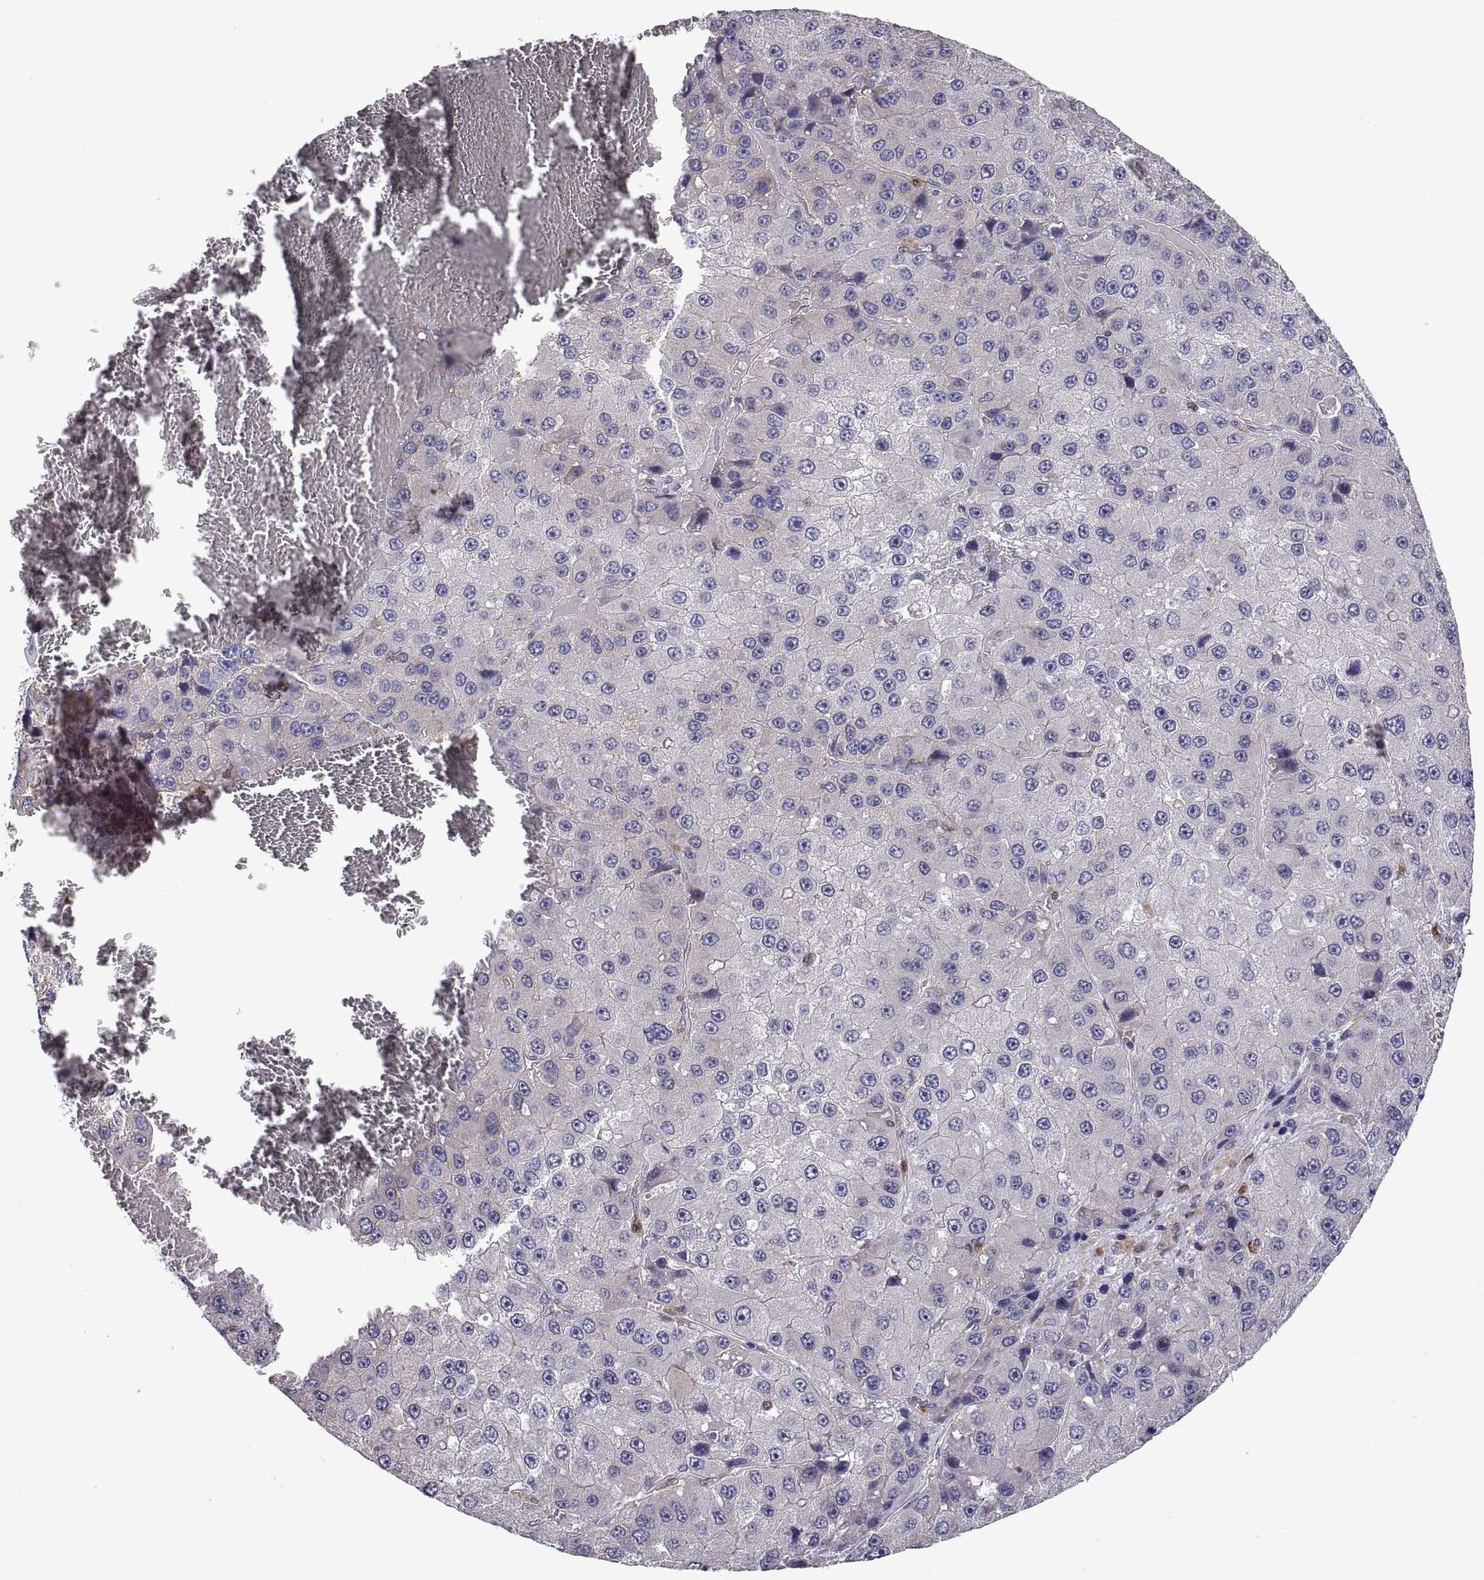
{"staining": {"intensity": "negative", "quantity": "none", "location": "none"}, "tissue": "liver cancer", "cell_type": "Tumor cells", "image_type": "cancer", "snomed": [{"axis": "morphology", "description": "Carcinoma, Hepatocellular, NOS"}, {"axis": "topography", "description": "Liver"}], "caption": "This is a image of IHC staining of liver cancer, which shows no expression in tumor cells.", "gene": "DOK3", "patient": {"sex": "female", "age": 73}}